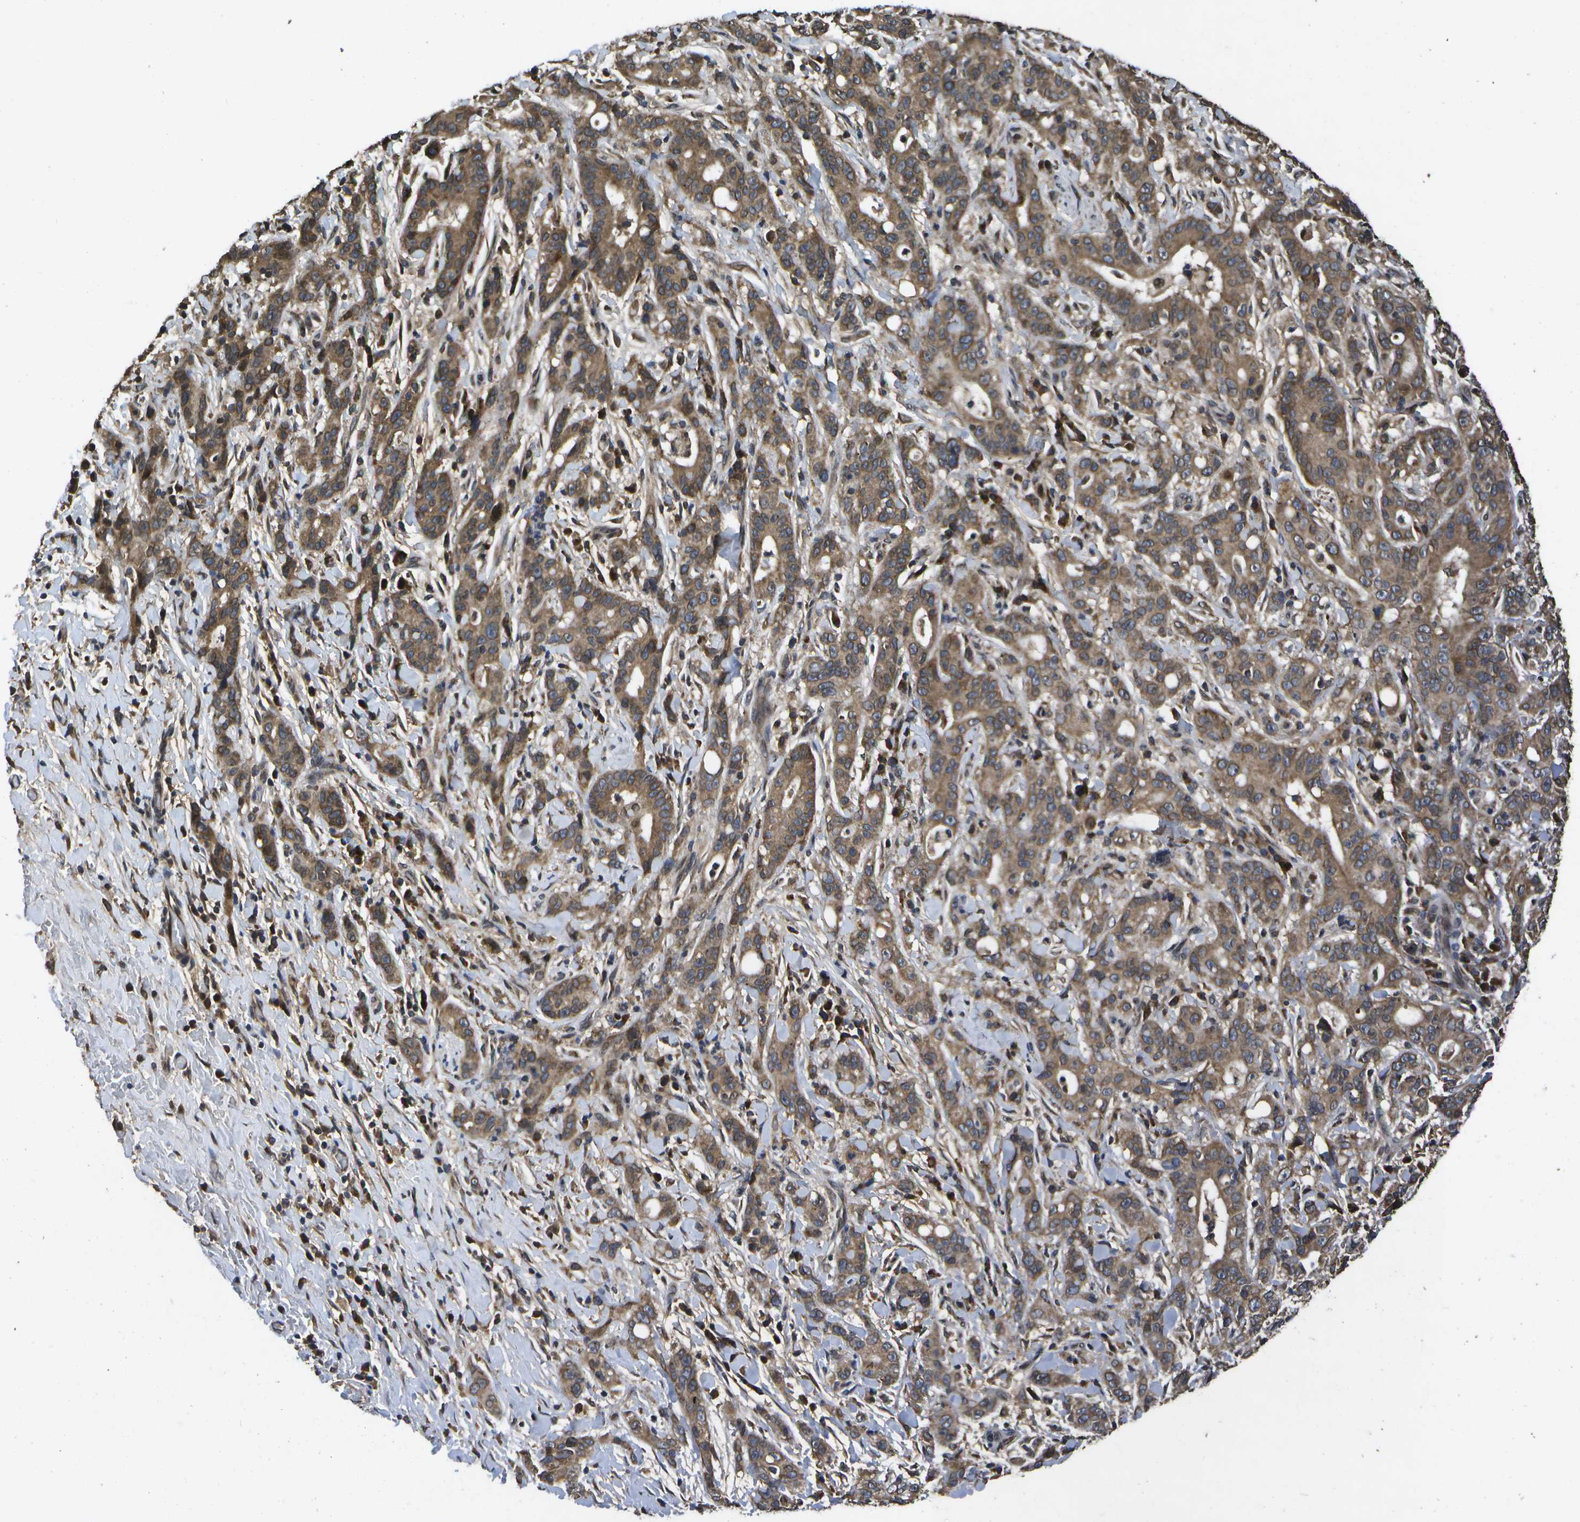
{"staining": {"intensity": "moderate", "quantity": ">75%", "location": "cytoplasmic/membranous"}, "tissue": "liver cancer", "cell_type": "Tumor cells", "image_type": "cancer", "snomed": [{"axis": "morphology", "description": "Cholangiocarcinoma"}, {"axis": "topography", "description": "Liver"}], "caption": "Immunohistochemistry image of neoplastic tissue: liver cancer stained using IHC reveals medium levels of moderate protein expression localized specifically in the cytoplasmic/membranous of tumor cells, appearing as a cytoplasmic/membranous brown color.", "gene": "HFE", "patient": {"sex": "female", "age": 38}}